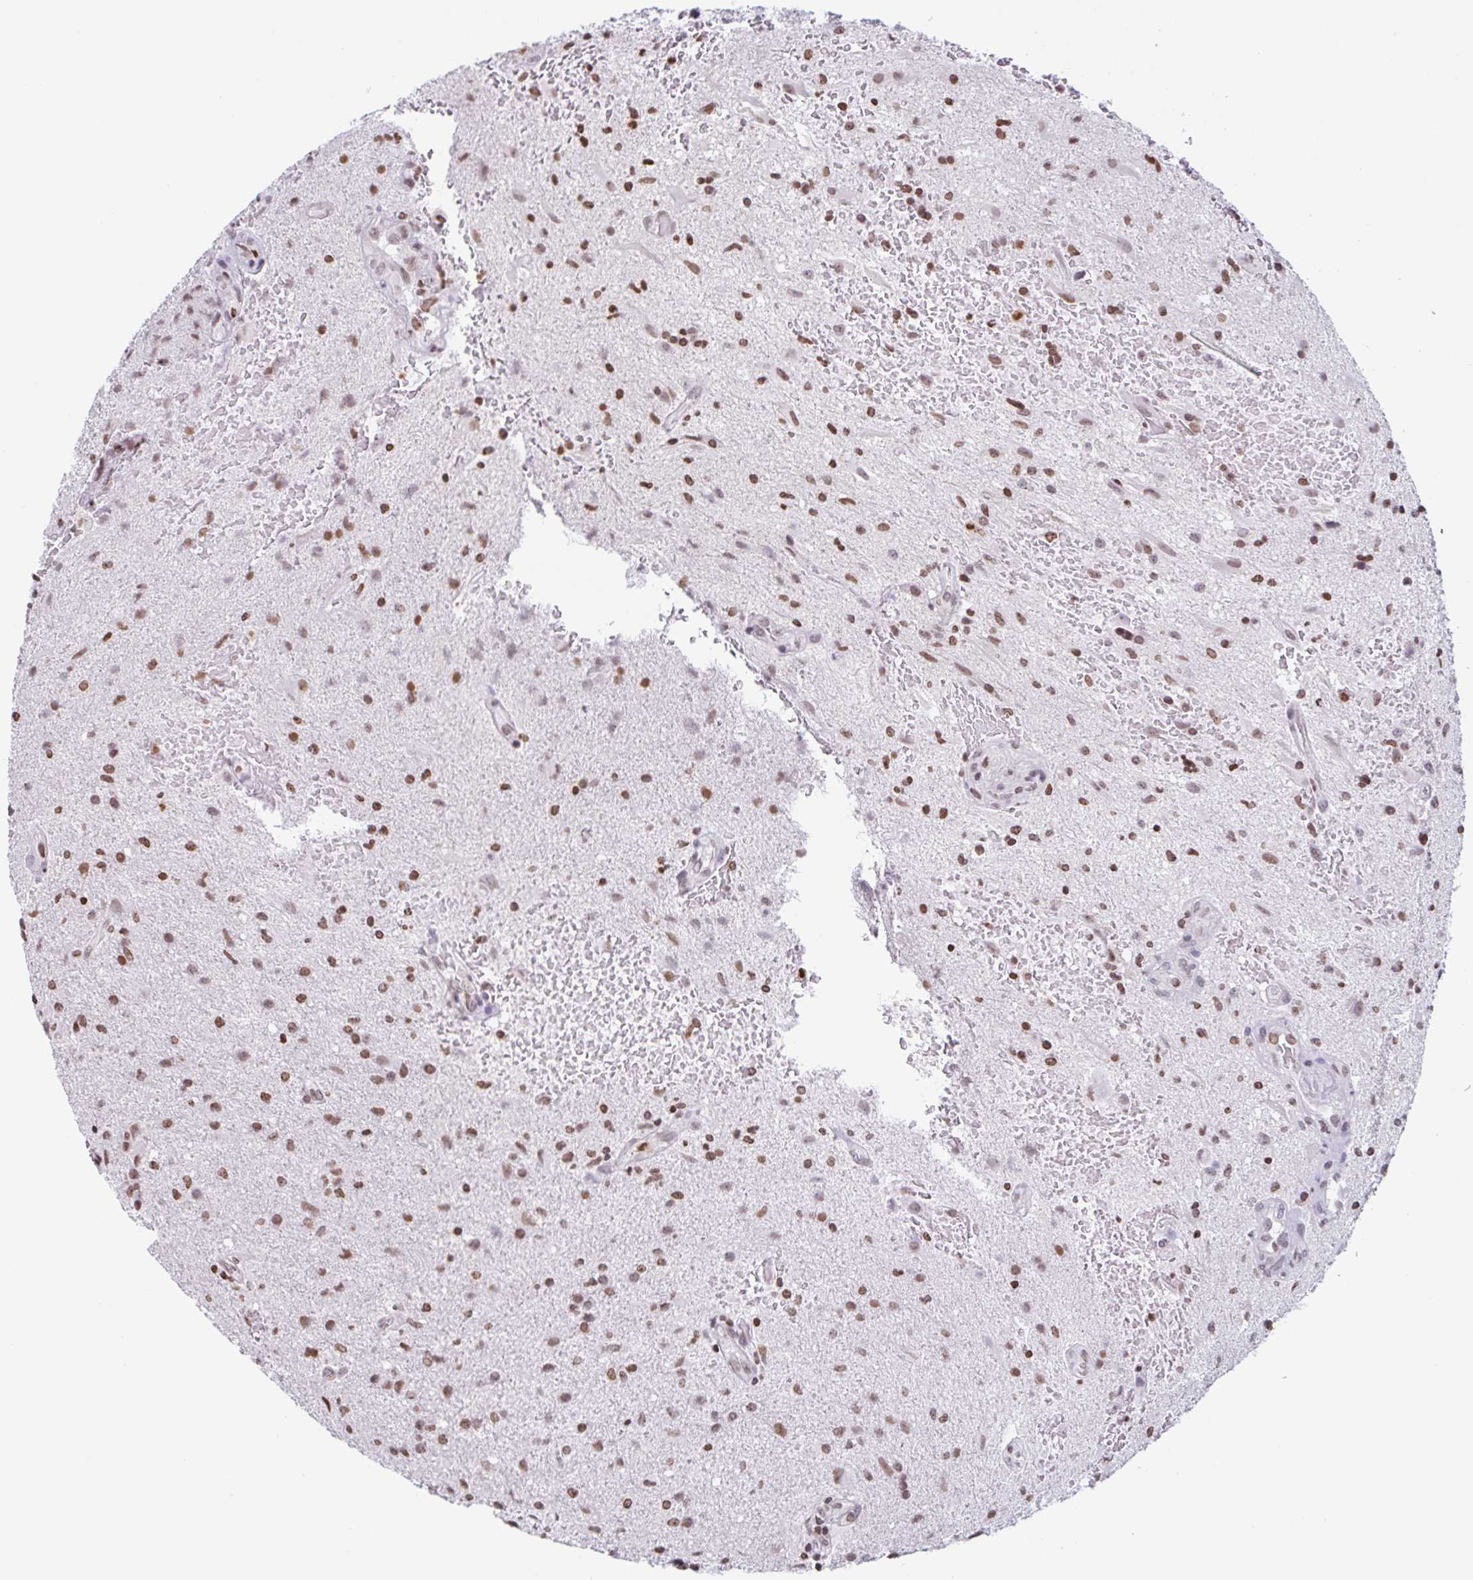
{"staining": {"intensity": "moderate", "quantity": "25%-75%", "location": "nuclear"}, "tissue": "glioma", "cell_type": "Tumor cells", "image_type": "cancer", "snomed": [{"axis": "morphology", "description": "Glioma, malignant, High grade"}, {"axis": "topography", "description": "Brain"}], "caption": "This micrograph displays IHC staining of human glioma, with medium moderate nuclear positivity in approximately 25%-75% of tumor cells.", "gene": "NOL6", "patient": {"sex": "male", "age": 67}}